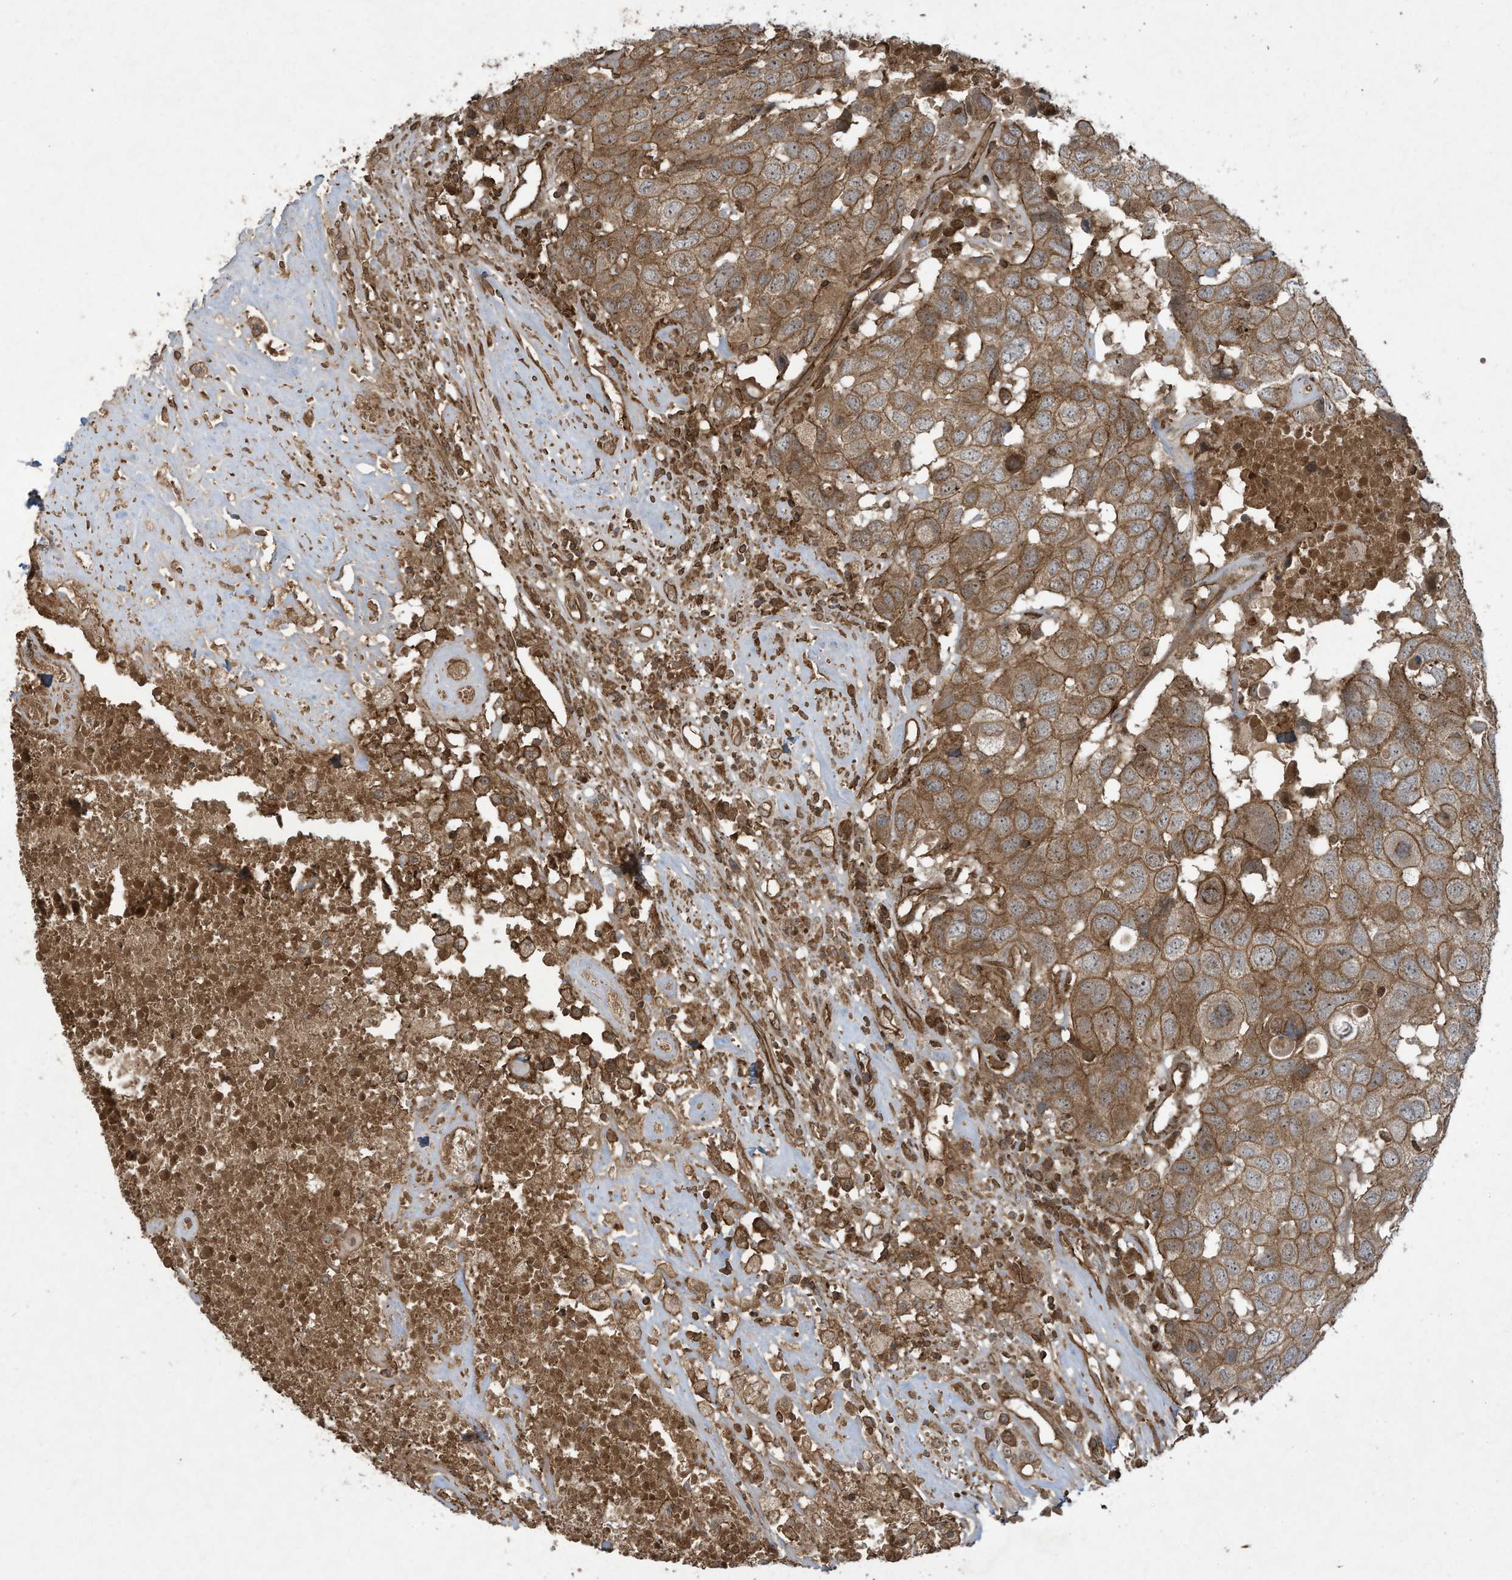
{"staining": {"intensity": "moderate", "quantity": ">75%", "location": "cytoplasmic/membranous"}, "tissue": "head and neck cancer", "cell_type": "Tumor cells", "image_type": "cancer", "snomed": [{"axis": "morphology", "description": "Squamous cell carcinoma, NOS"}, {"axis": "topography", "description": "Head-Neck"}], "caption": "A brown stain shows moderate cytoplasmic/membranous staining of a protein in human squamous cell carcinoma (head and neck) tumor cells.", "gene": "DDIT4", "patient": {"sex": "male", "age": 66}}